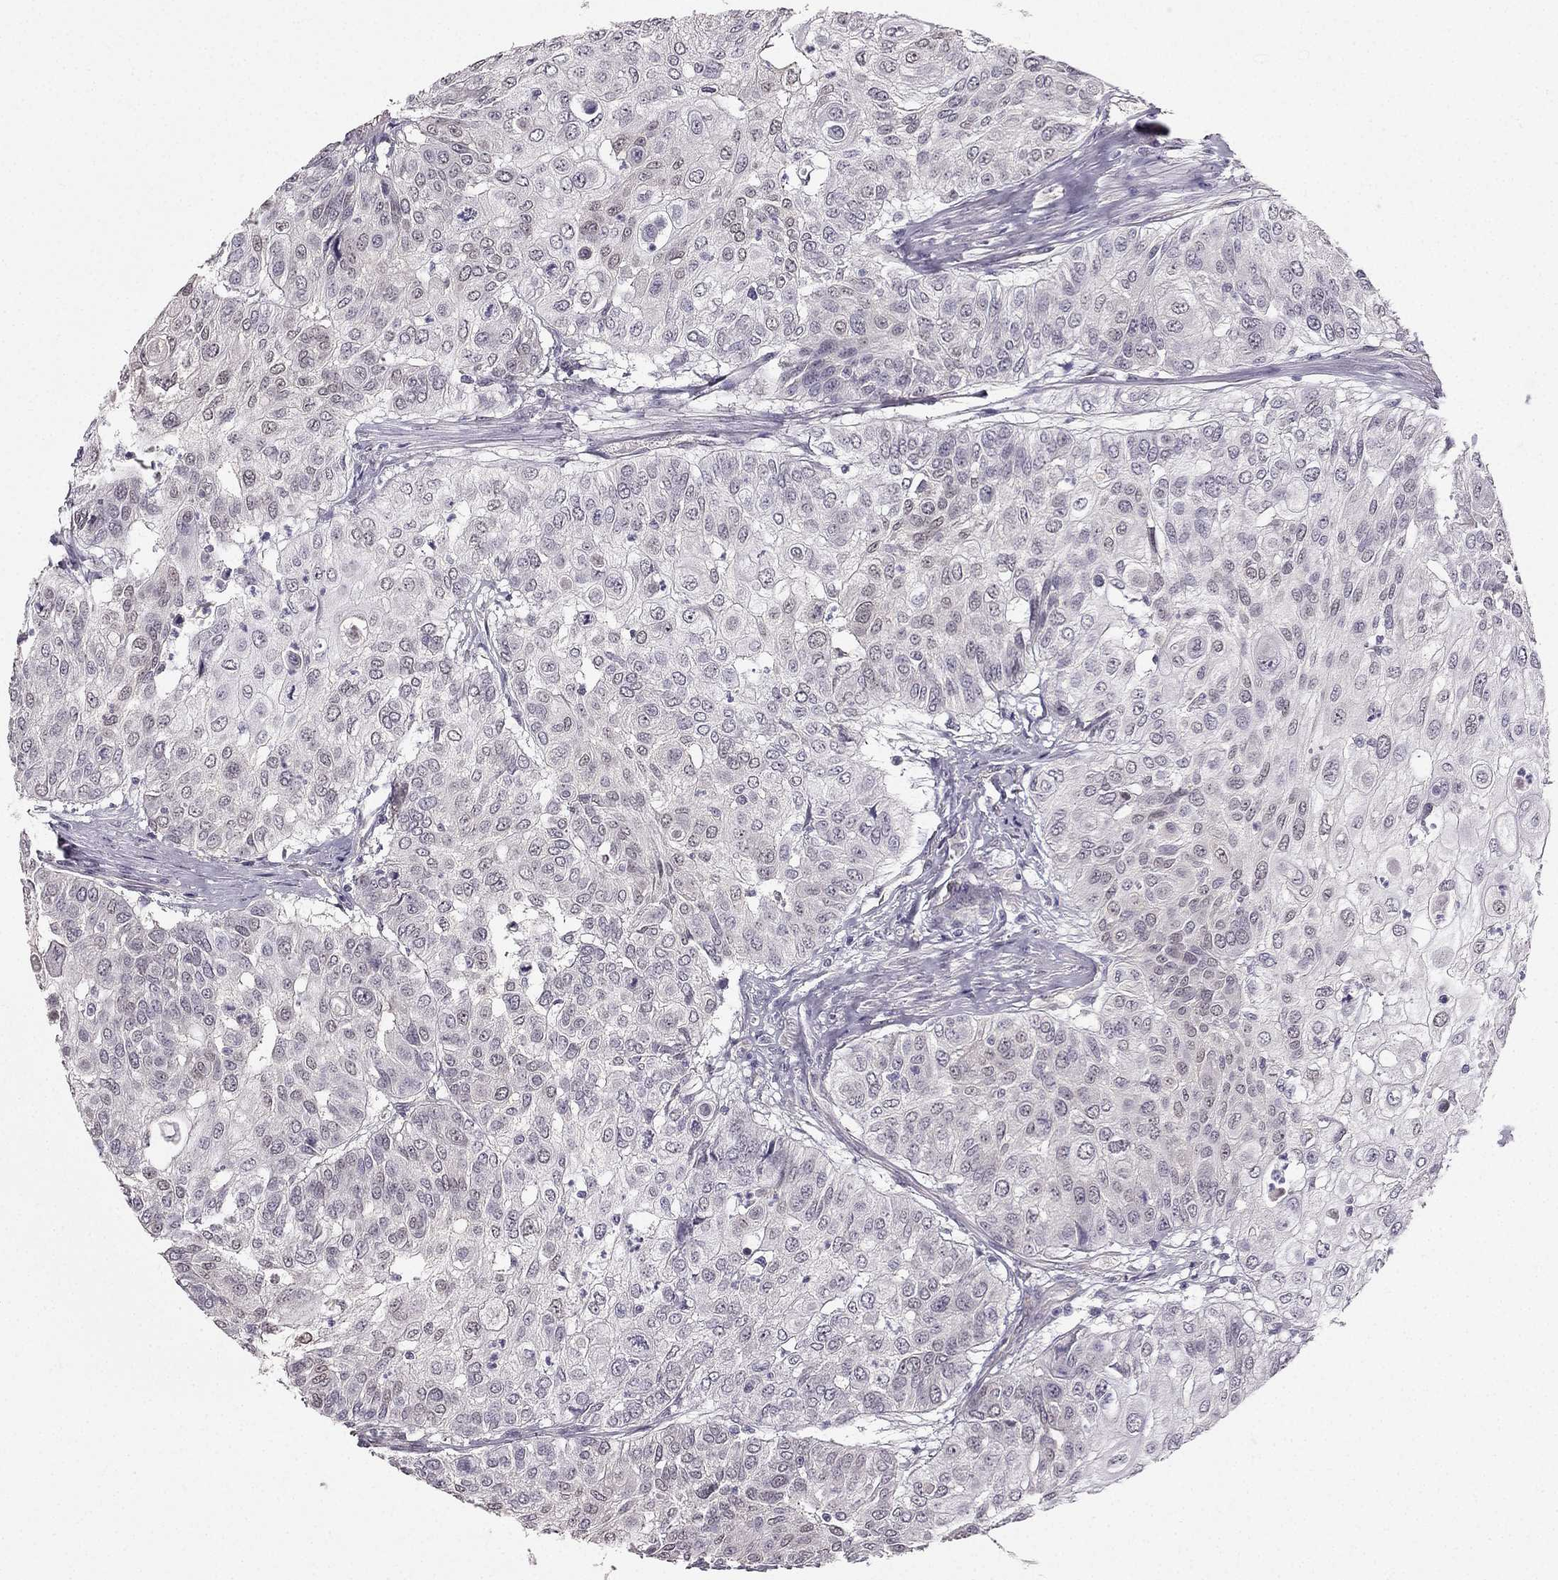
{"staining": {"intensity": "negative", "quantity": "none", "location": "none"}, "tissue": "urothelial cancer", "cell_type": "Tumor cells", "image_type": "cancer", "snomed": [{"axis": "morphology", "description": "Urothelial carcinoma, High grade"}, {"axis": "topography", "description": "Urinary bladder"}], "caption": "This is an immunohistochemistry (IHC) histopathology image of human urothelial cancer. There is no staining in tumor cells.", "gene": "TSPYL5", "patient": {"sex": "female", "age": 79}}